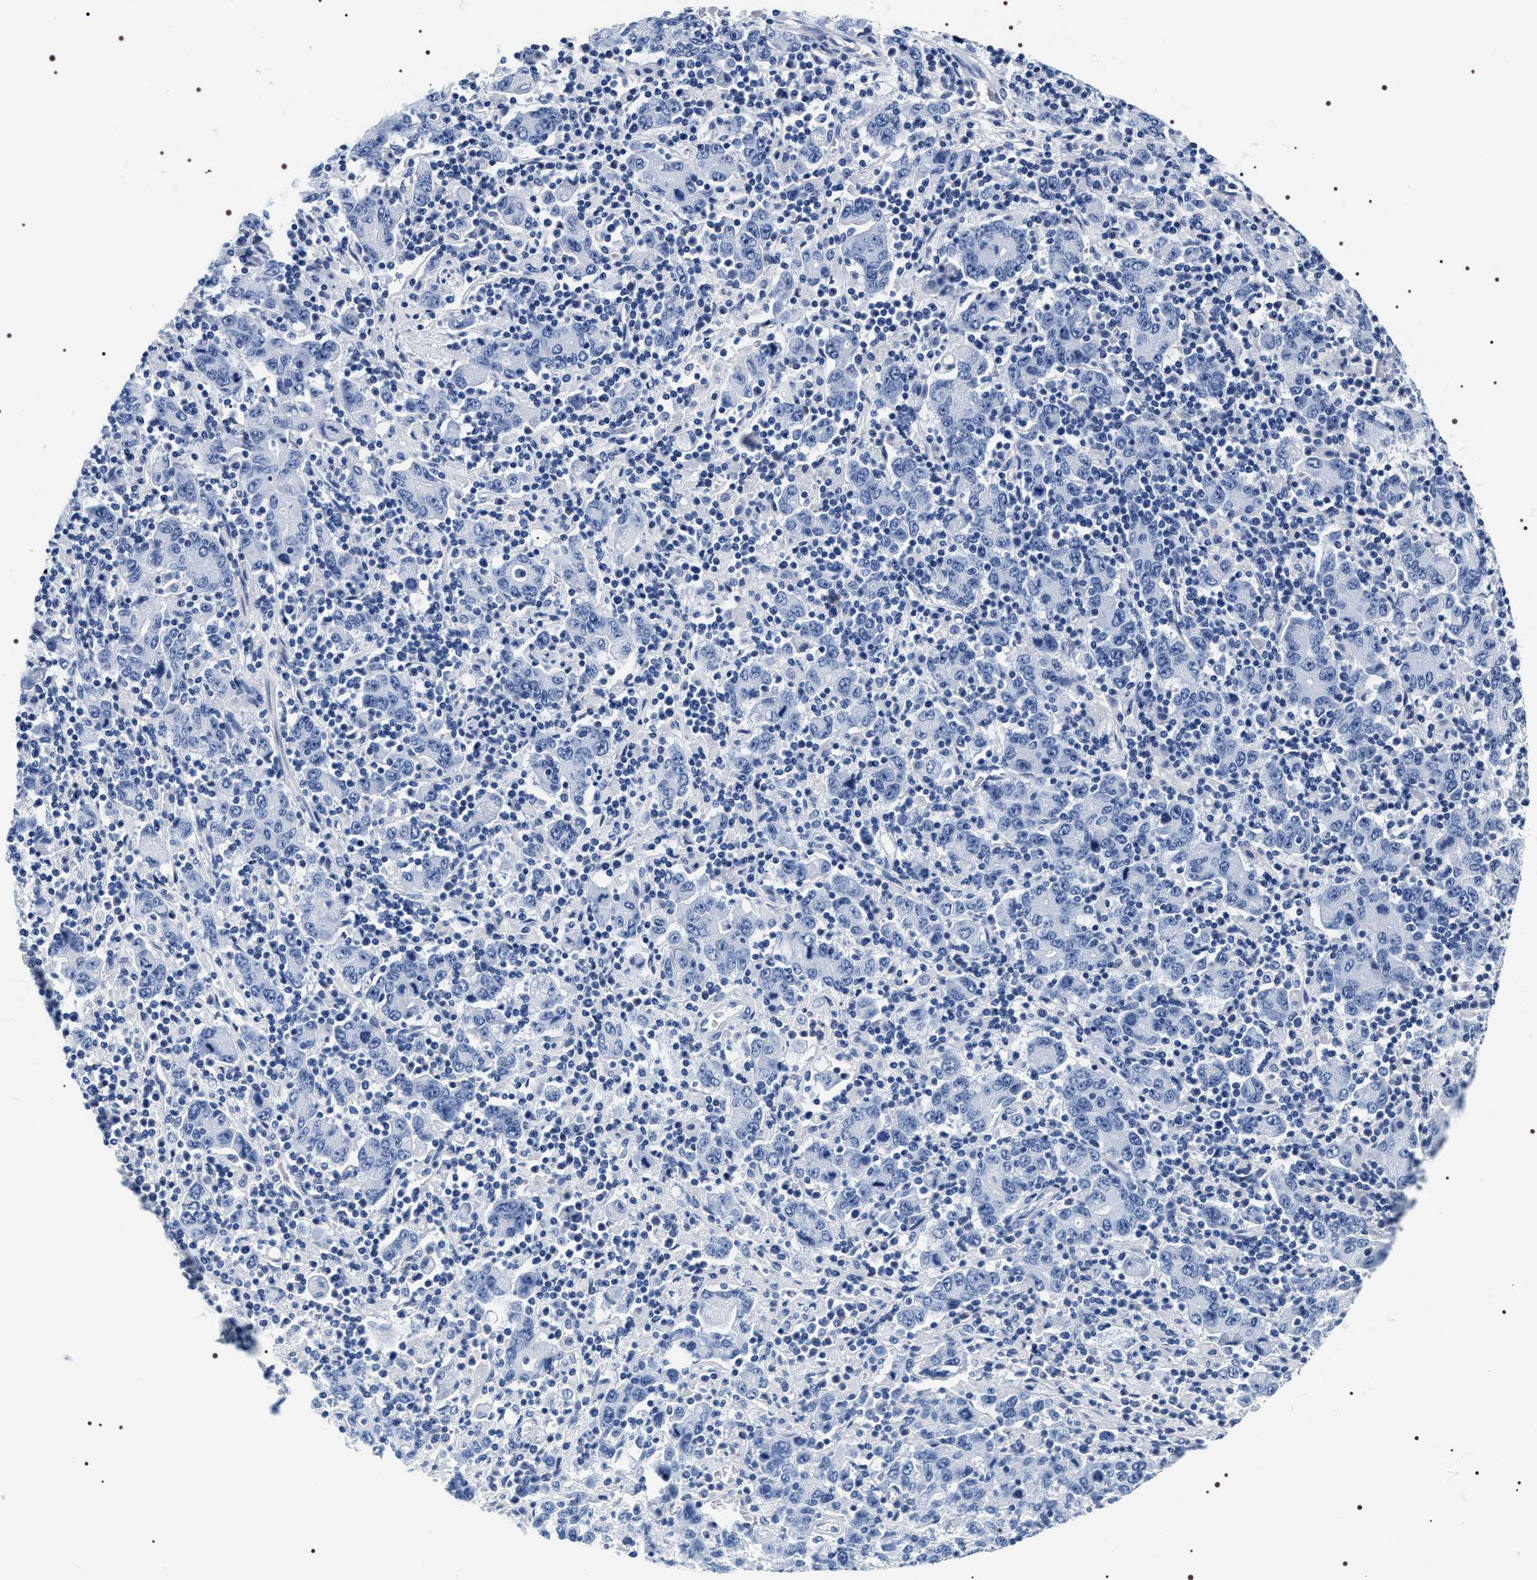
{"staining": {"intensity": "negative", "quantity": "none", "location": "none"}, "tissue": "stomach cancer", "cell_type": "Tumor cells", "image_type": "cancer", "snomed": [{"axis": "morphology", "description": "Adenocarcinoma, NOS"}, {"axis": "topography", "description": "Stomach, upper"}], "caption": "DAB (3,3'-diaminobenzidine) immunohistochemical staining of human stomach cancer (adenocarcinoma) demonstrates no significant positivity in tumor cells. Brightfield microscopy of immunohistochemistry stained with DAB (brown) and hematoxylin (blue), captured at high magnification.", "gene": "ADH4", "patient": {"sex": "male", "age": 69}}